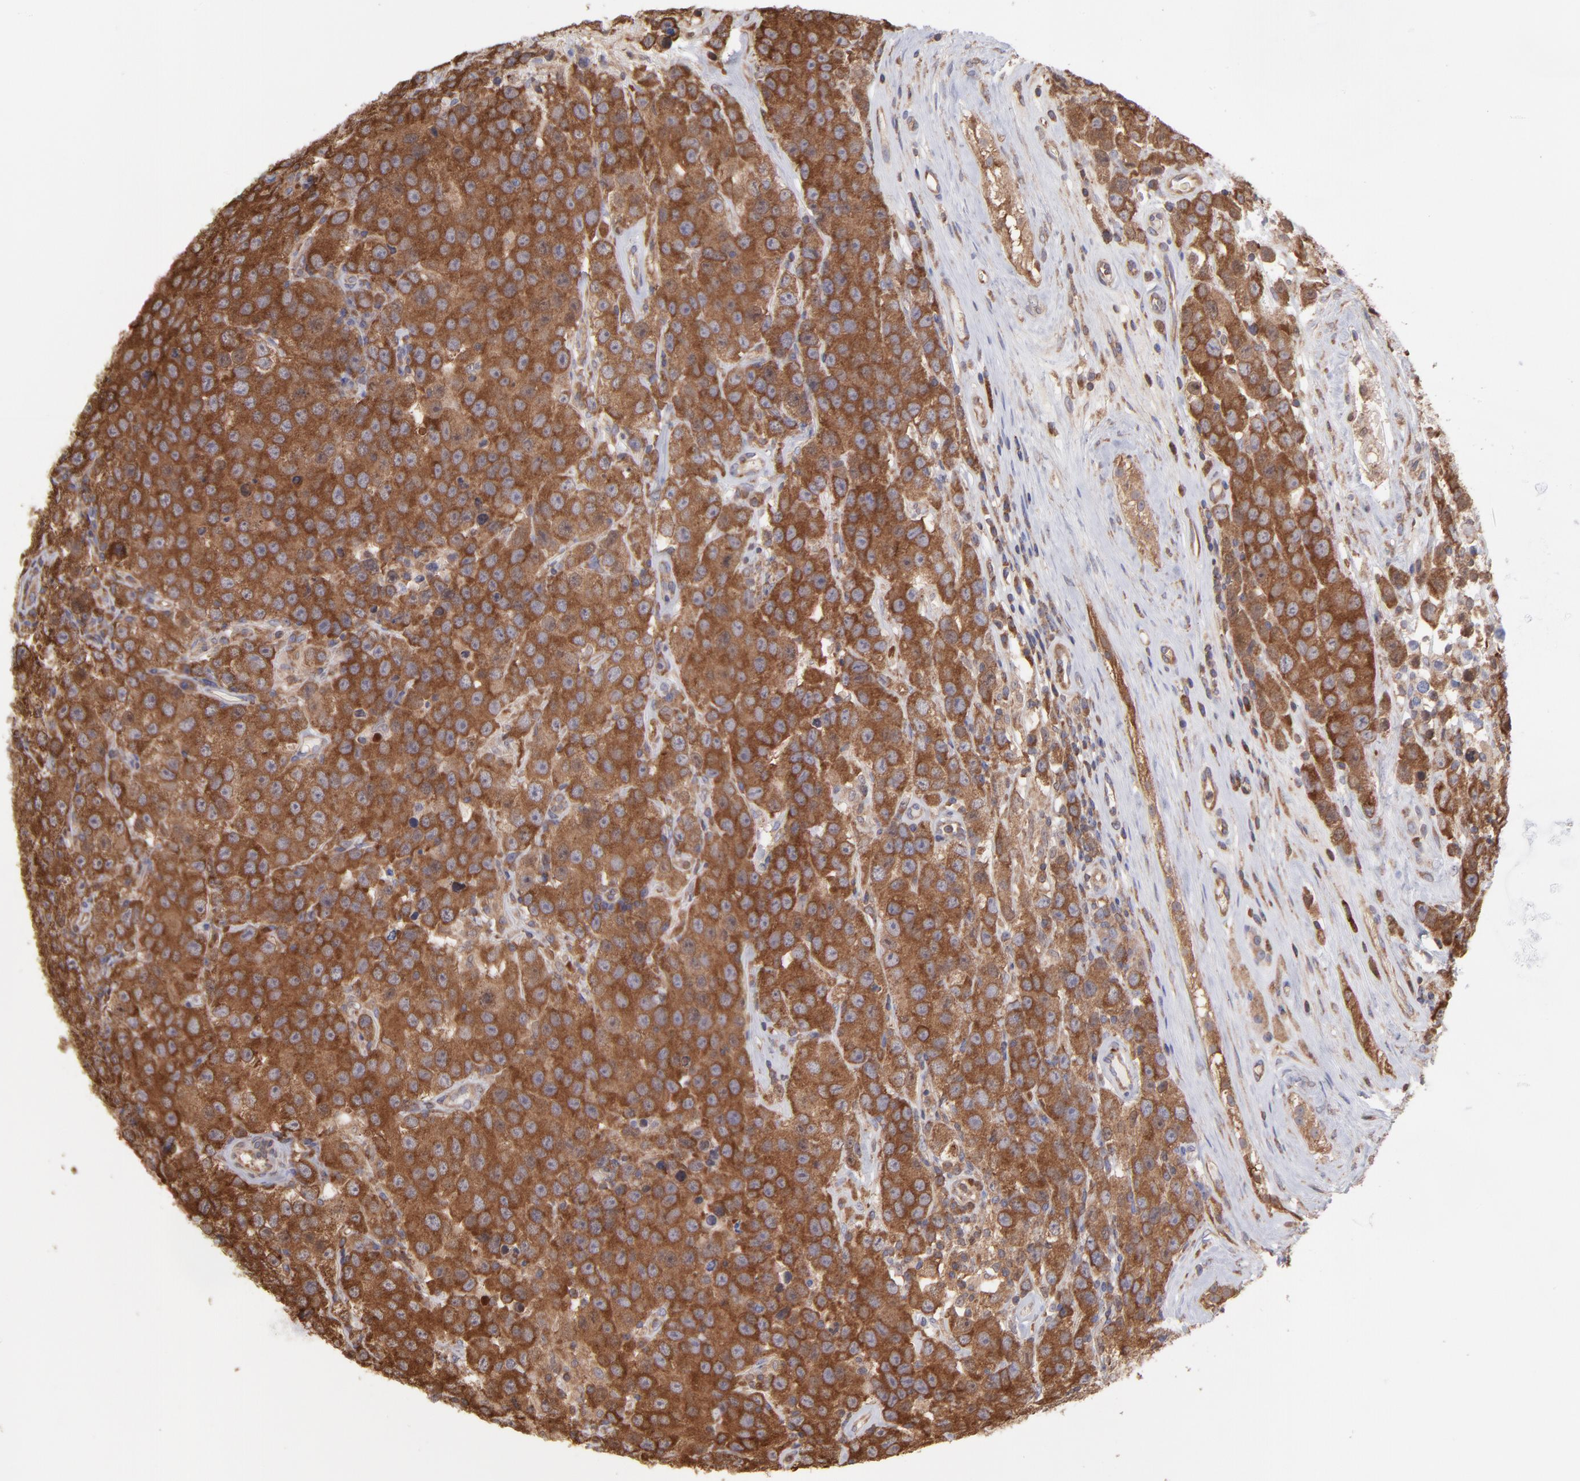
{"staining": {"intensity": "strong", "quantity": ">75%", "location": "cytoplasmic/membranous"}, "tissue": "testis cancer", "cell_type": "Tumor cells", "image_type": "cancer", "snomed": [{"axis": "morphology", "description": "Seminoma, NOS"}, {"axis": "topography", "description": "Testis"}], "caption": "A micrograph of testis cancer (seminoma) stained for a protein demonstrates strong cytoplasmic/membranous brown staining in tumor cells.", "gene": "MAPRE1", "patient": {"sex": "male", "age": 52}}